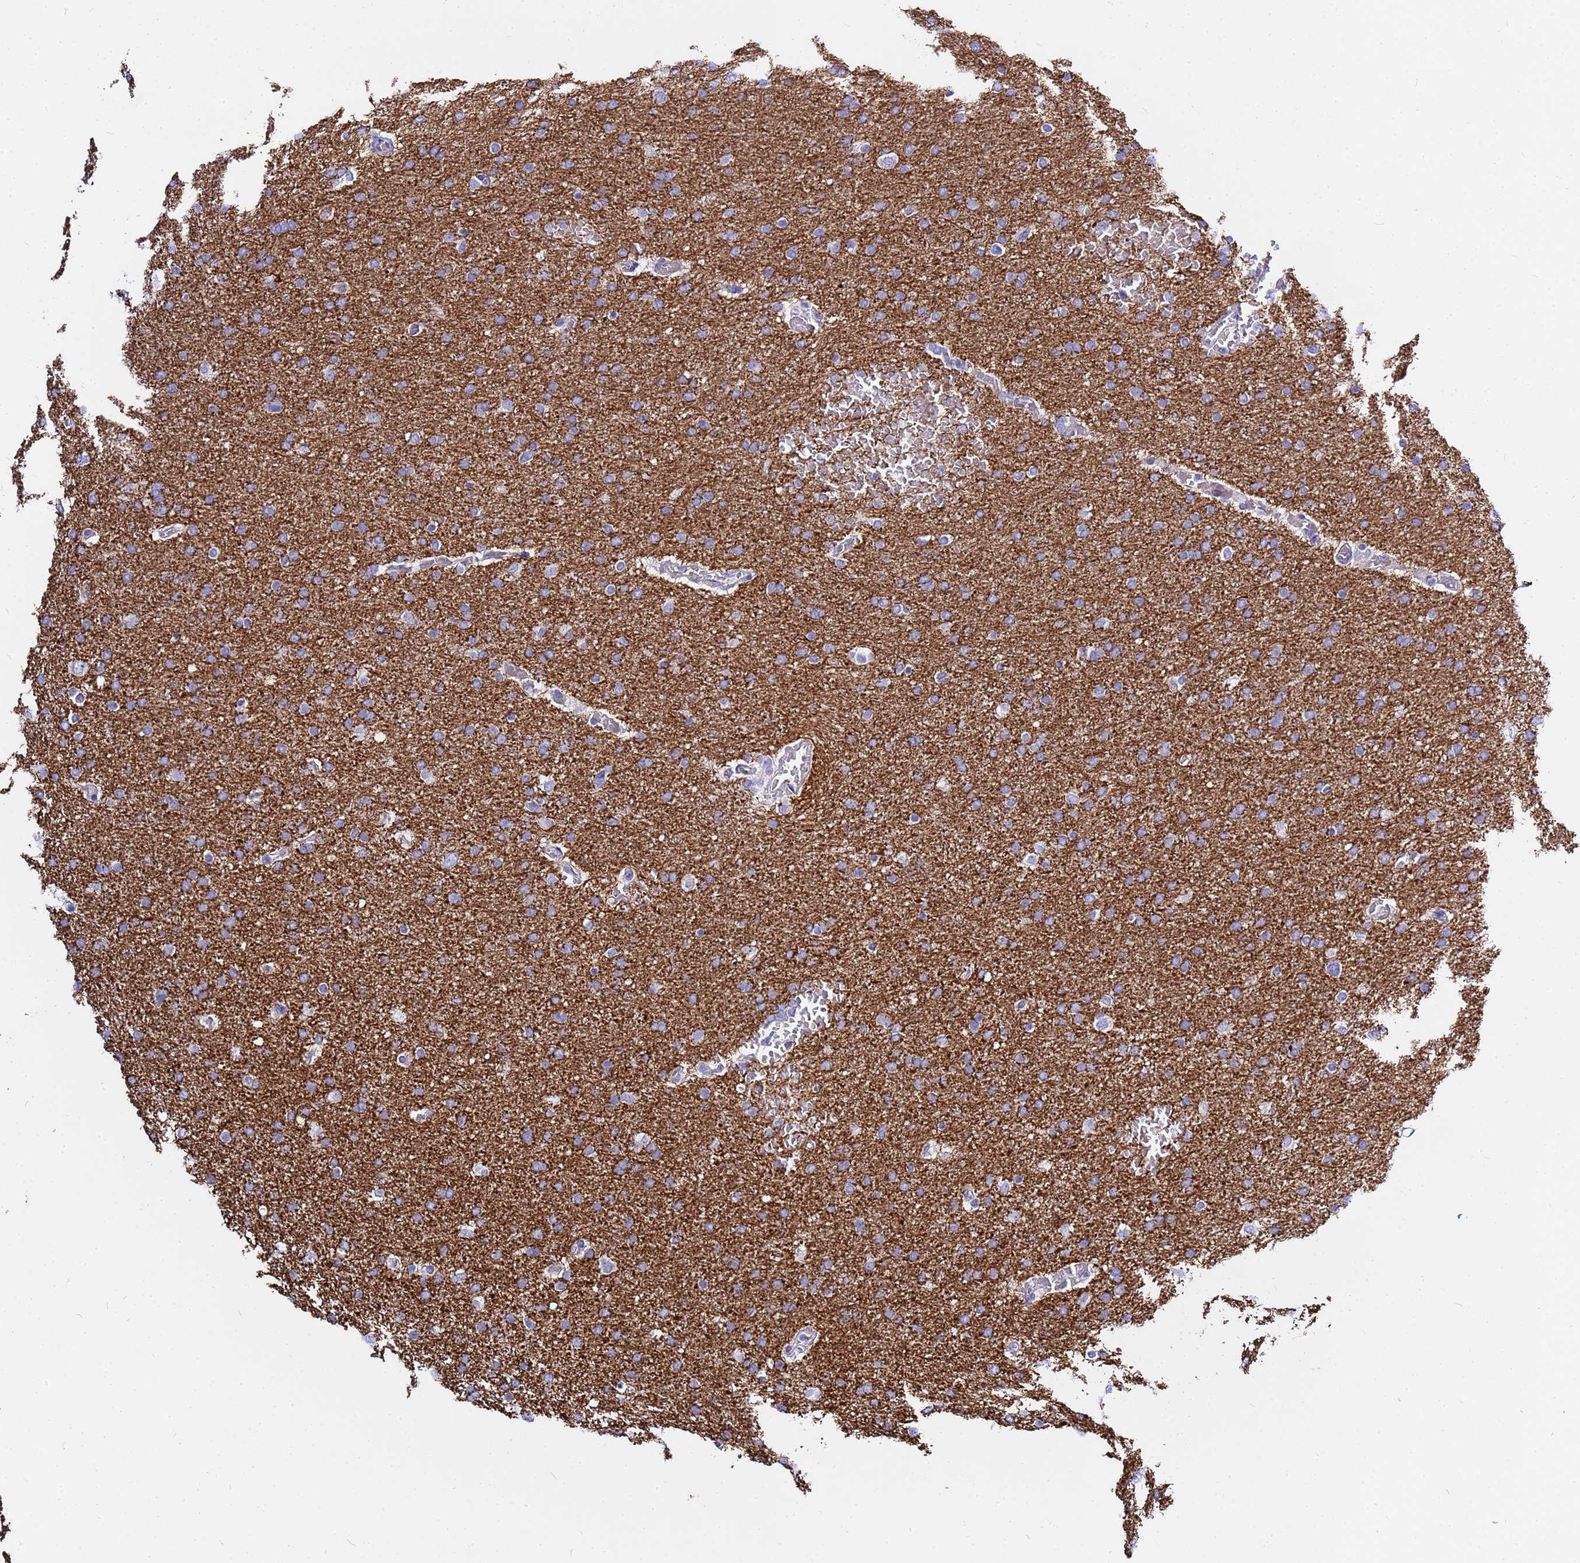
{"staining": {"intensity": "negative", "quantity": "none", "location": "none"}, "tissue": "glioma", "cell_type": "Tumor cells", "image_type": "cancer", "snomed": [{"axis": "morphology", "description": "Glioma, malignant, High grade"}, {"axis": "topography", "description": "Cerebral cortex"}], "caption": "High magnification brightfield microscopy of high-grade glioma (malignant) stained with DAB (brown) and counterstained with hematoxylin (blue): tumor cells show no significant positivity. (Stains: DAB (3,3'-diaminobenzidine) immunohistochemistry (IHC) with hematoxylin counter stain, Microscopy: brightfield microscopy at high magnification).", "gene": "USP18", "patient": {"sex": "female", "age": 36}}